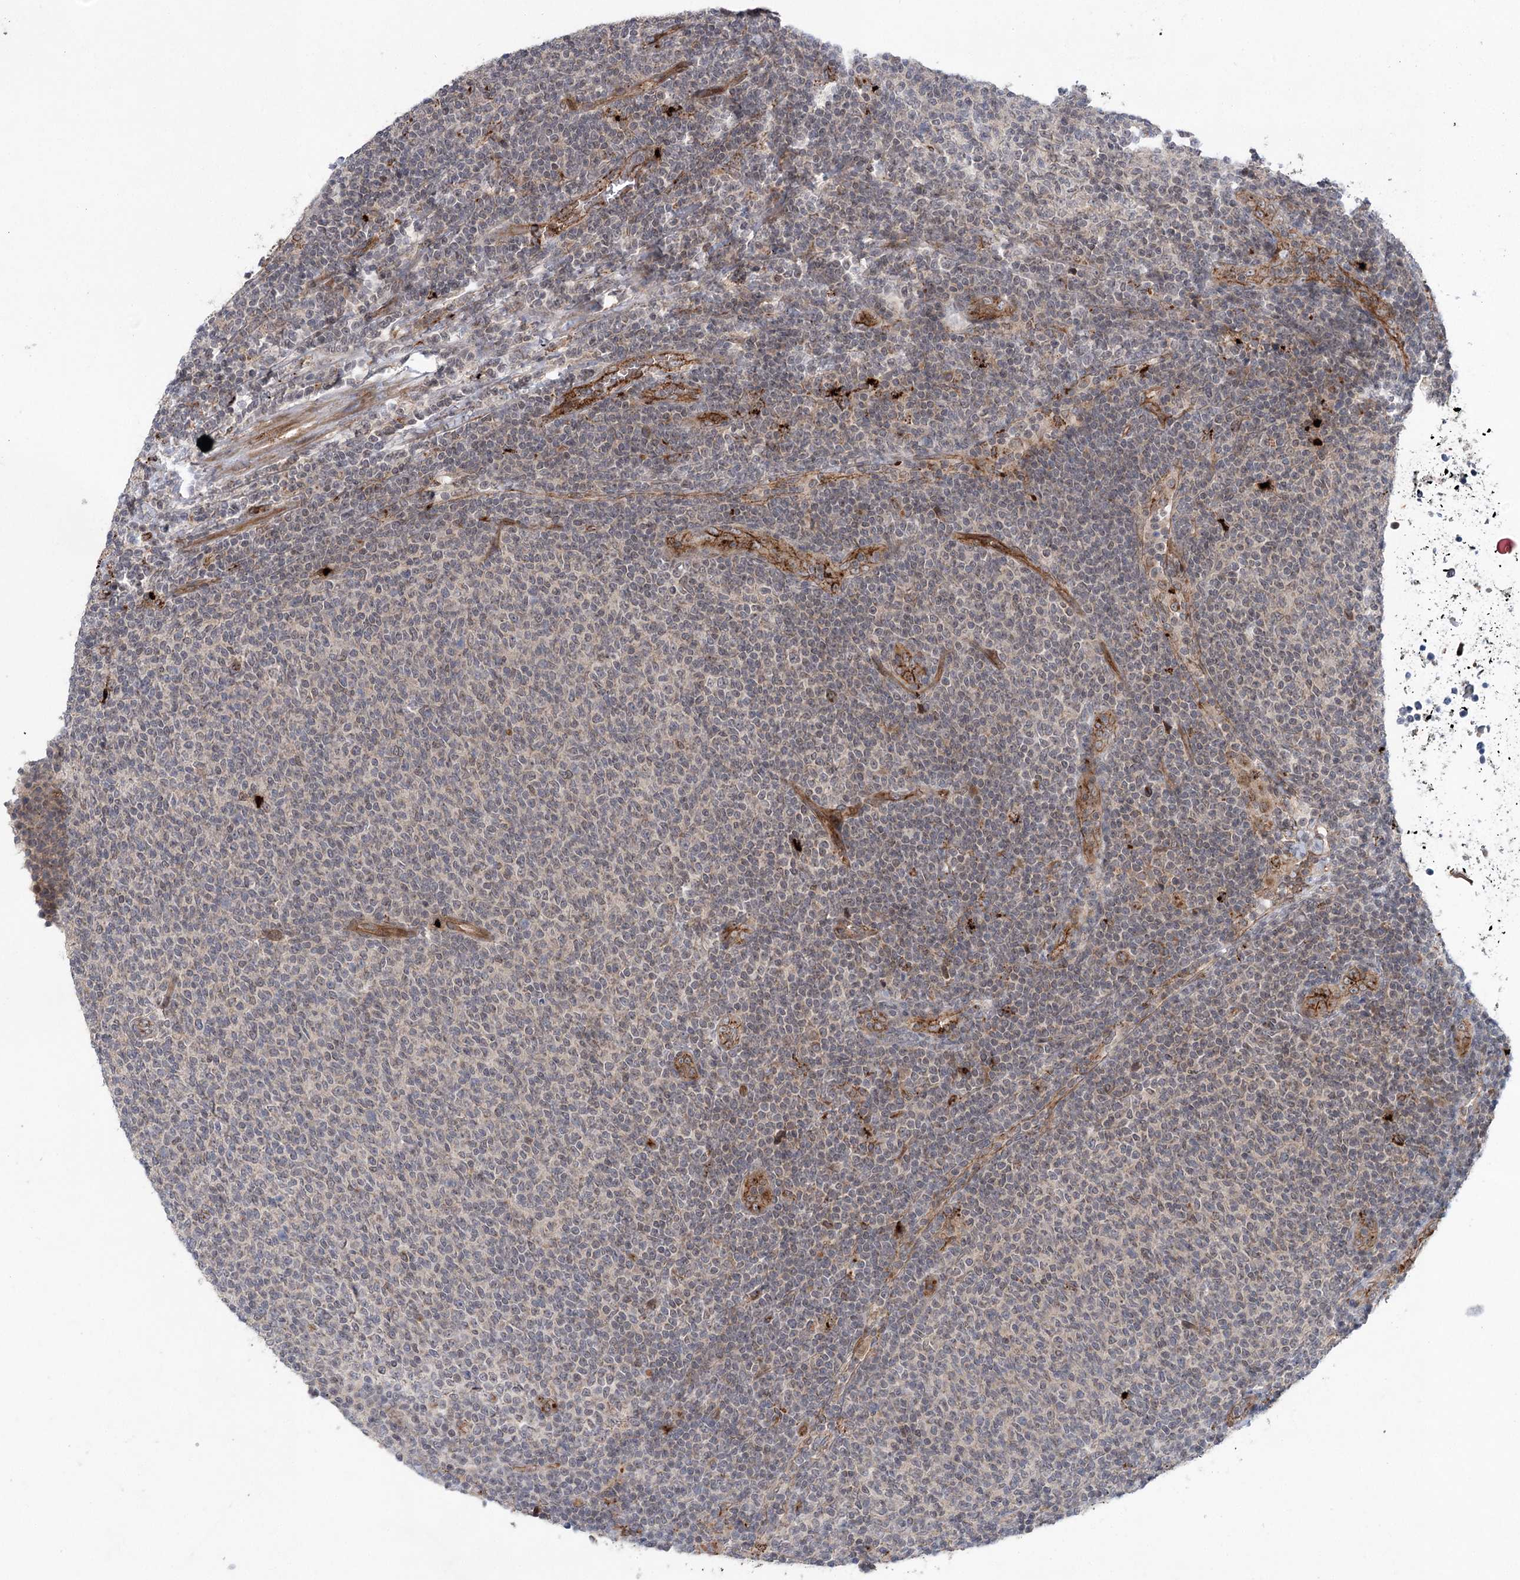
{"staining": {"intensity": "negative", "quantity": "none", "location": "none"}, "tissue": "lymphoma", "cell_type": "Tumor cells", "image_type": "cancer", "snomed": [{"axis": "morphology", "description": "Malignant lymphoma, non-Hodgkin's type, Low grade"}, {"axis": "topography", "description": "Lymph node"}], "caption": "Protein analysis of lymphoma reveals no significant expression in tumor cells.", "gene": "METTL24", "patient": {"sex": "male", "age": 66}}